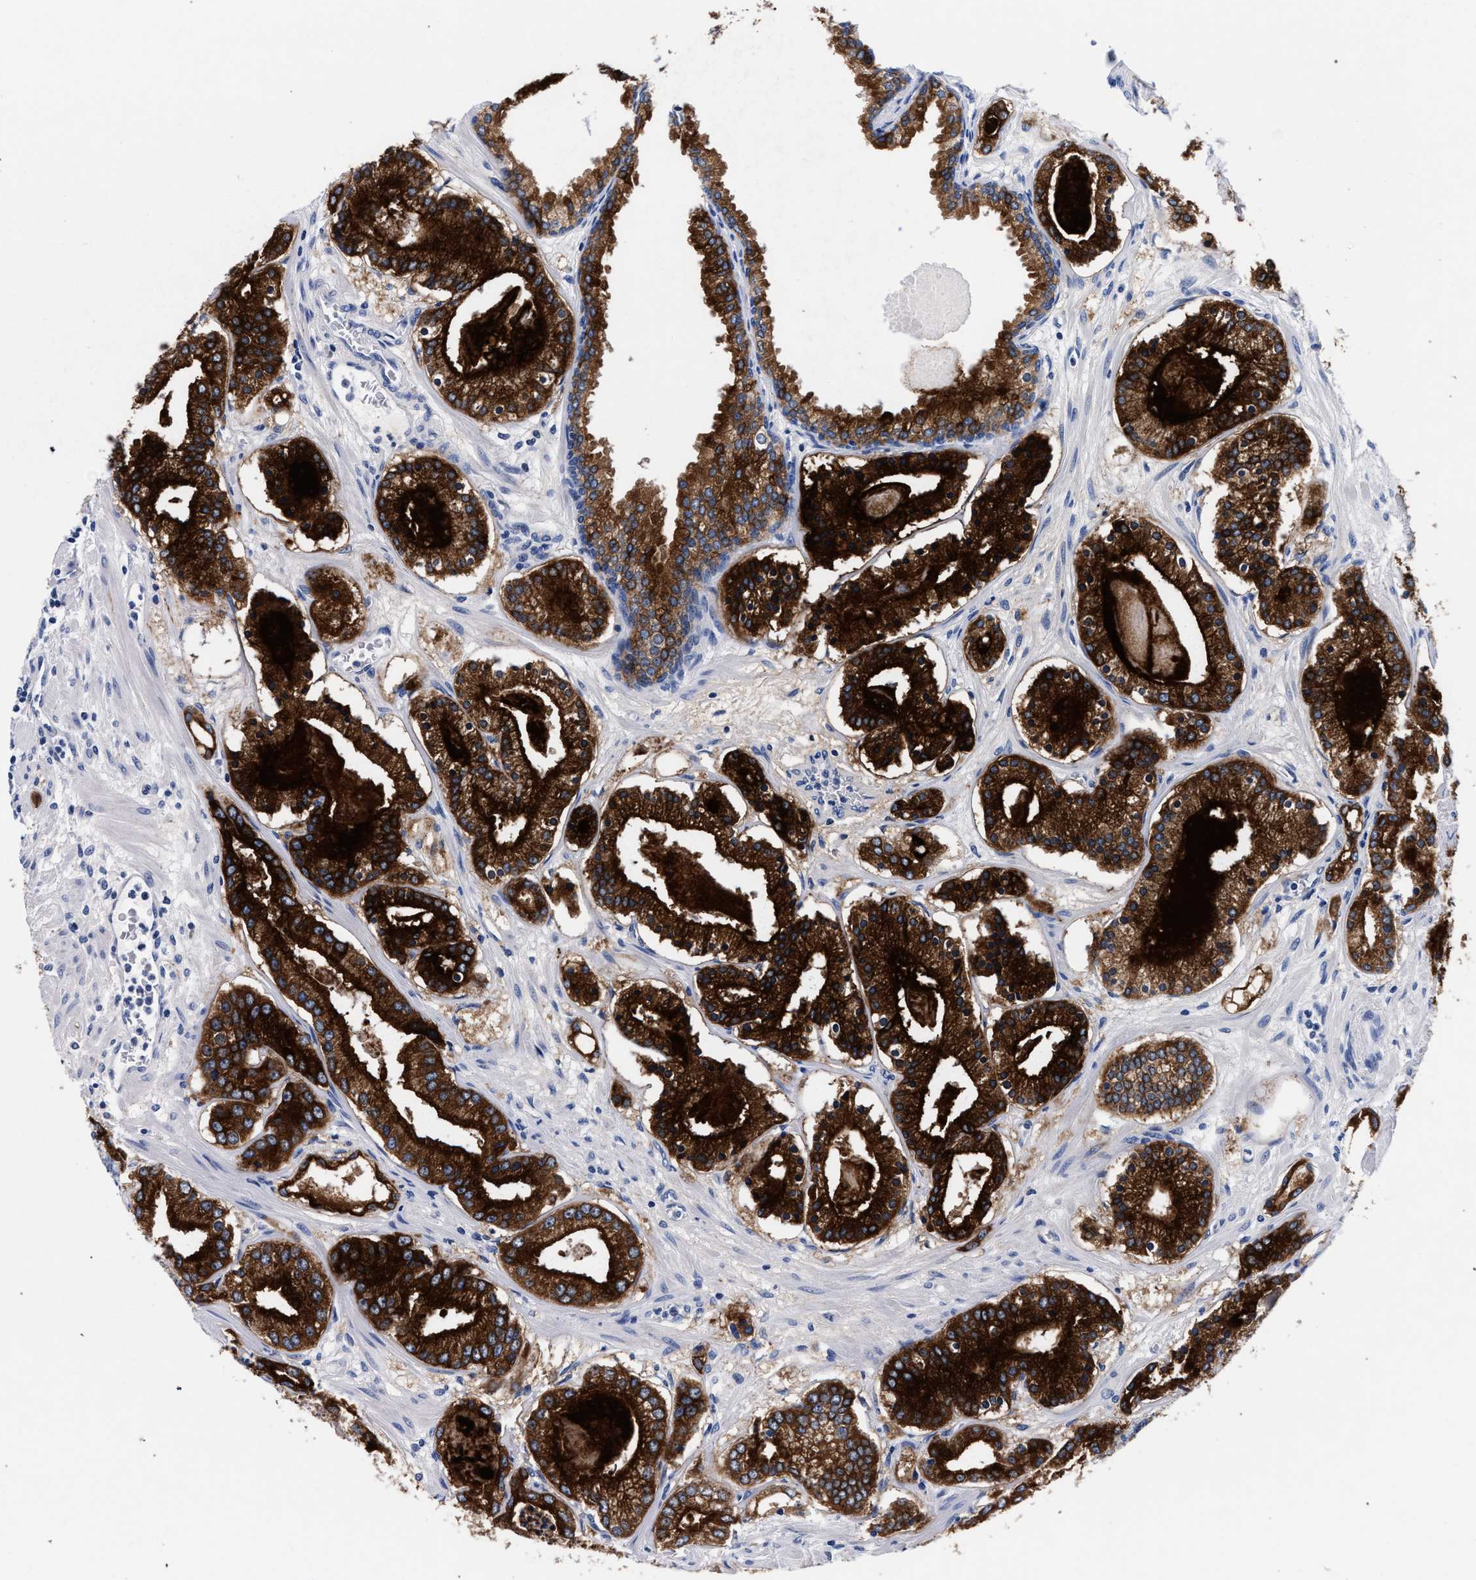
{"staining": {"intensity": "strong", "quantity": ">75%", "location": "cytoplasmic/membranous"}, "tissue": "prostate cancer", "cell_type": "Tumor cells", "image_type": "cancer", "snomed": [{"axis": "morphology", "description": "Adenocarcinoma, Low grade"}, {"axis": "topography", "description": "Prostate"}], "caption": "Prostate cancer stained with DAB (3,3'-diaminobenzidine) IHC displays high levels of strong cytoplasmic/membranous staining in approximately >75% of tumor cells.", "gene": "RAB3B", "patient": {"sex": "male", "age": 59}}